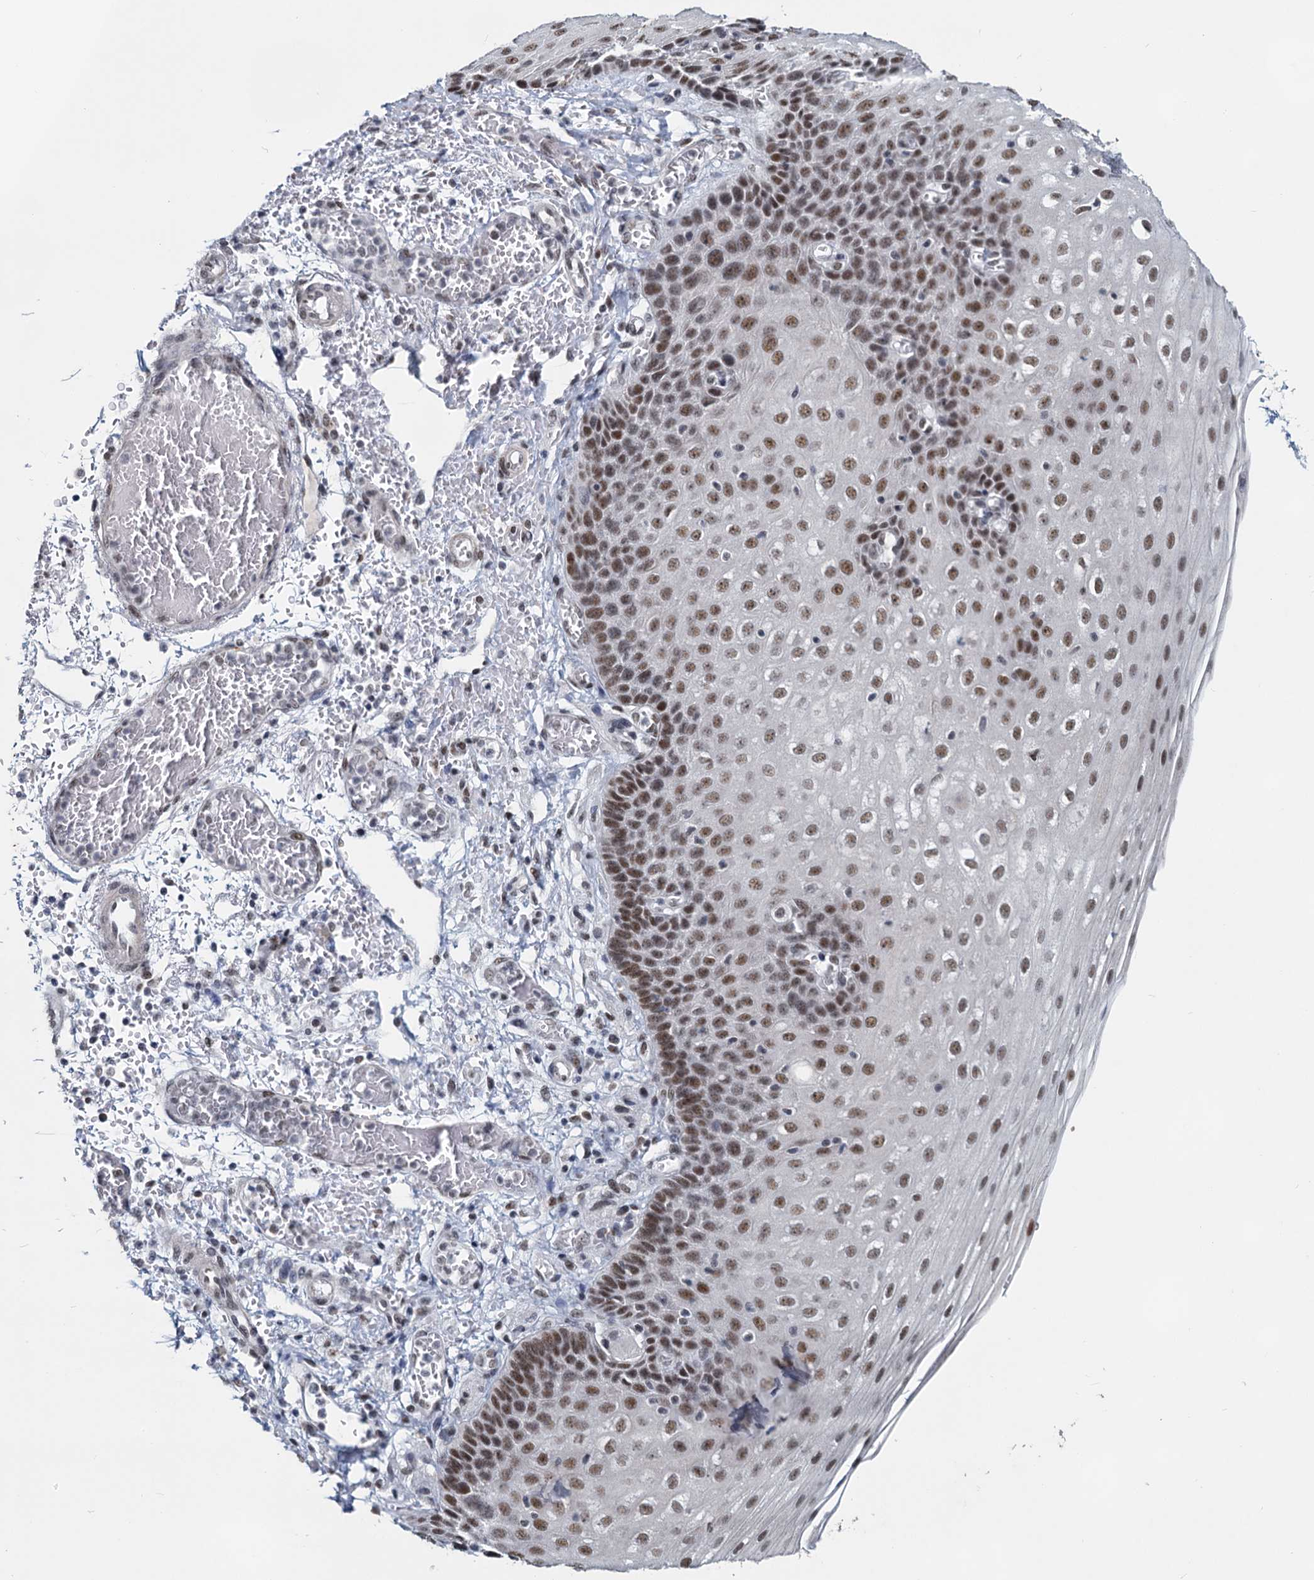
{"staining": {"intensity": "moderate", "quantity": ">75%", "location": "nuclear"}, "tissue": "esophagus", "cell_type": "Squamous epithelial cells", "image_type": "normal", "snomed": [{"axis": "morphology", "description": "Normal tissue, NOS"}, {"axis": "topography", "description": "Esophagus"}], "caption": "Esophagus stained with DAB immunohistochemistry (IHC) displays medium levels of moderate nuclear staining in about >75% of squamous epithelial cells. Ihc stains the protein of interest in brown and the nuclei are stained blue.", "gene": "METTL14", "patient": {"sex": "male", "age": 81}}